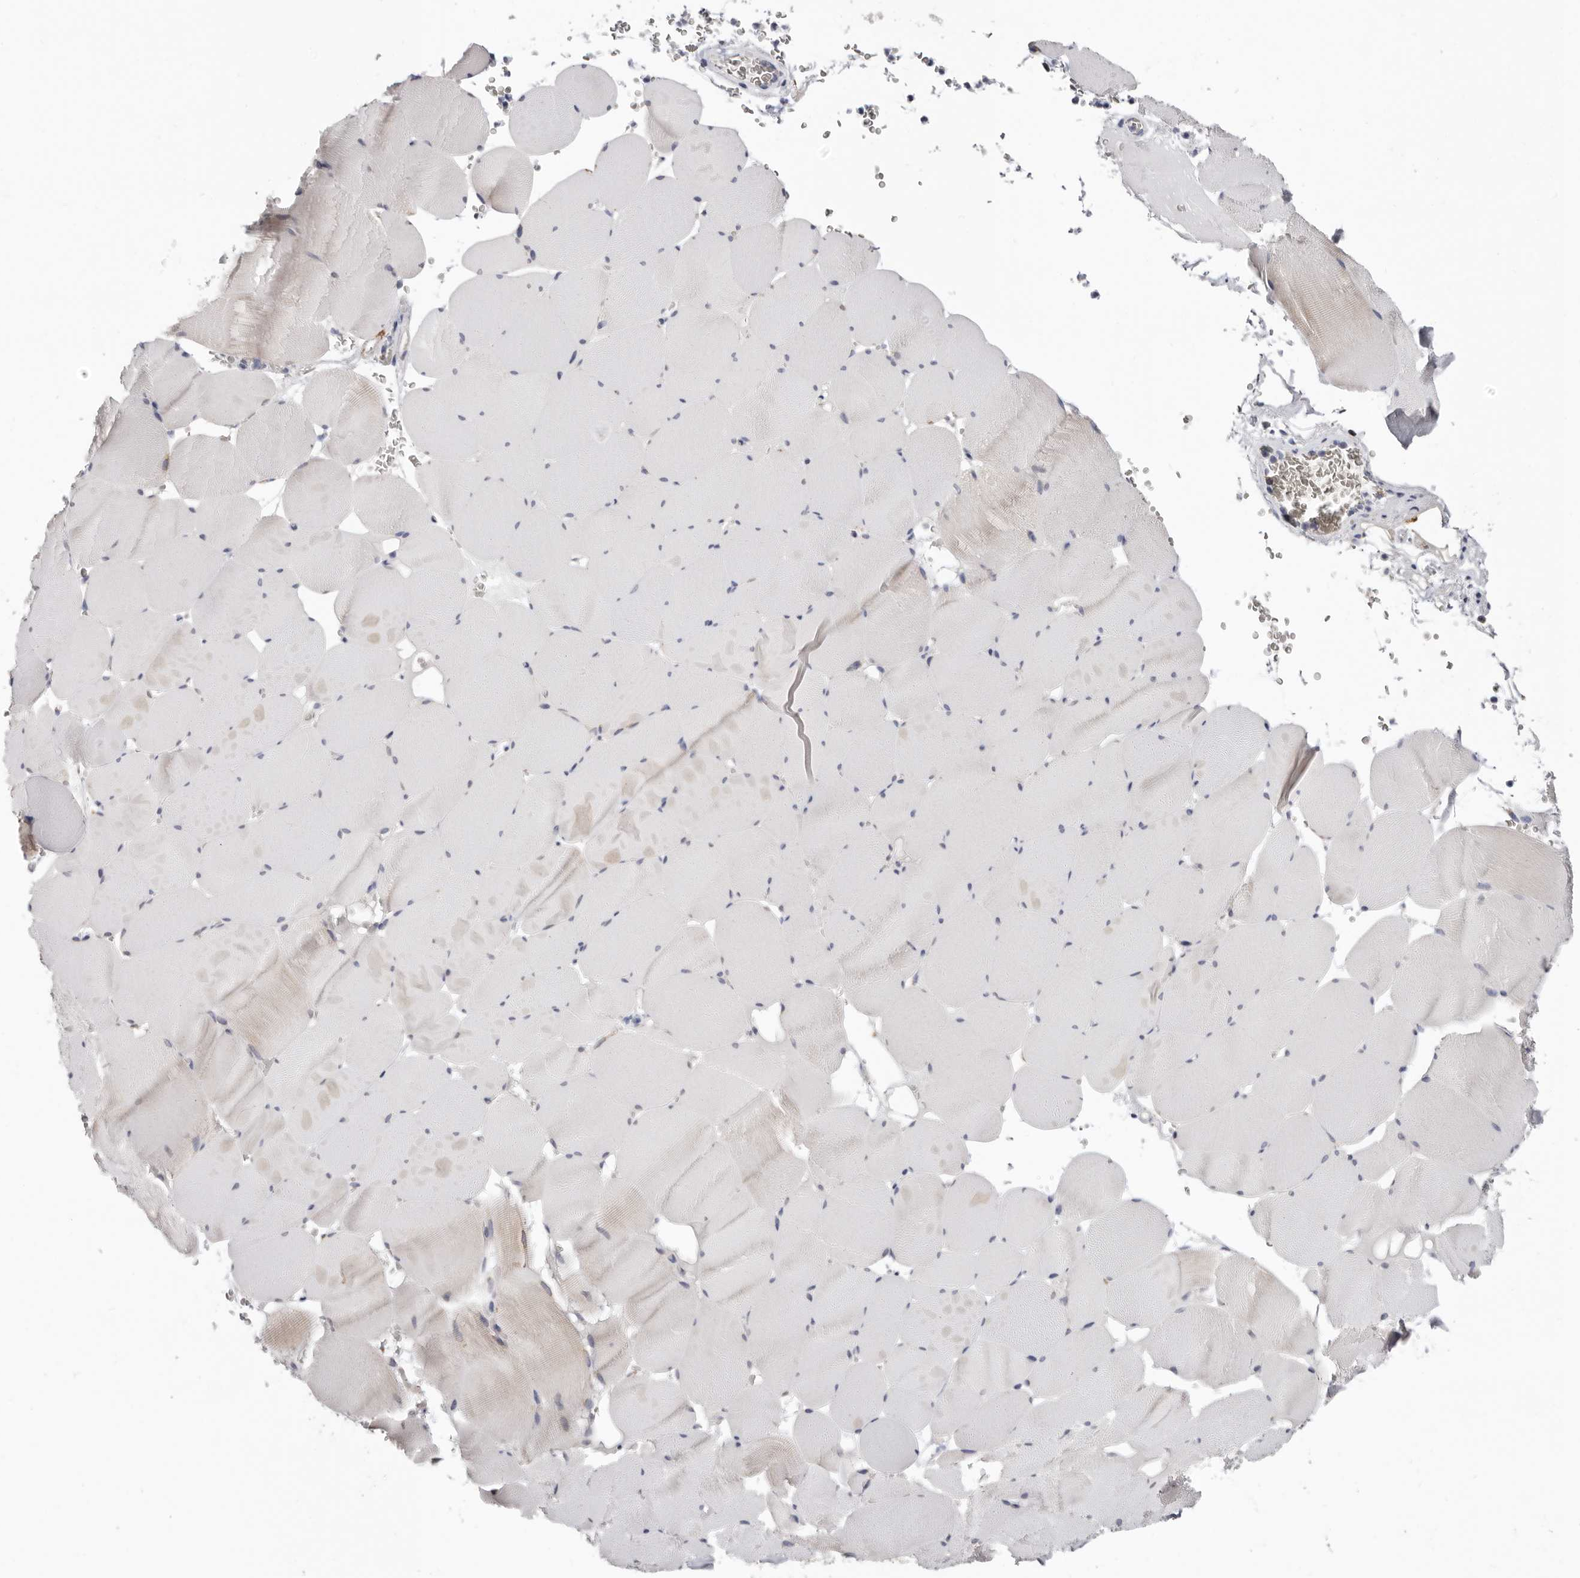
{"staining": {"intensity": "weak", "quantity": "<25%", "location": "cytoplasmic/membranous"}, "tissue": "skeletal muscle", "cell_type": "Myocytes", "image_type": "normal", "snomed": [{"axis": "morphology", "description": "Normal tissue, NOS"}, {"axis": "topography", "description": "Skeletal muscle"}], "caption": "IHC of unremarkable skeletal muscle shows no positivity in myocytes. (DAB immunohistochemistry (IHC), high magnification).", "gene": "RSPO2", "patient": {"sex": "male", "age": 62}}